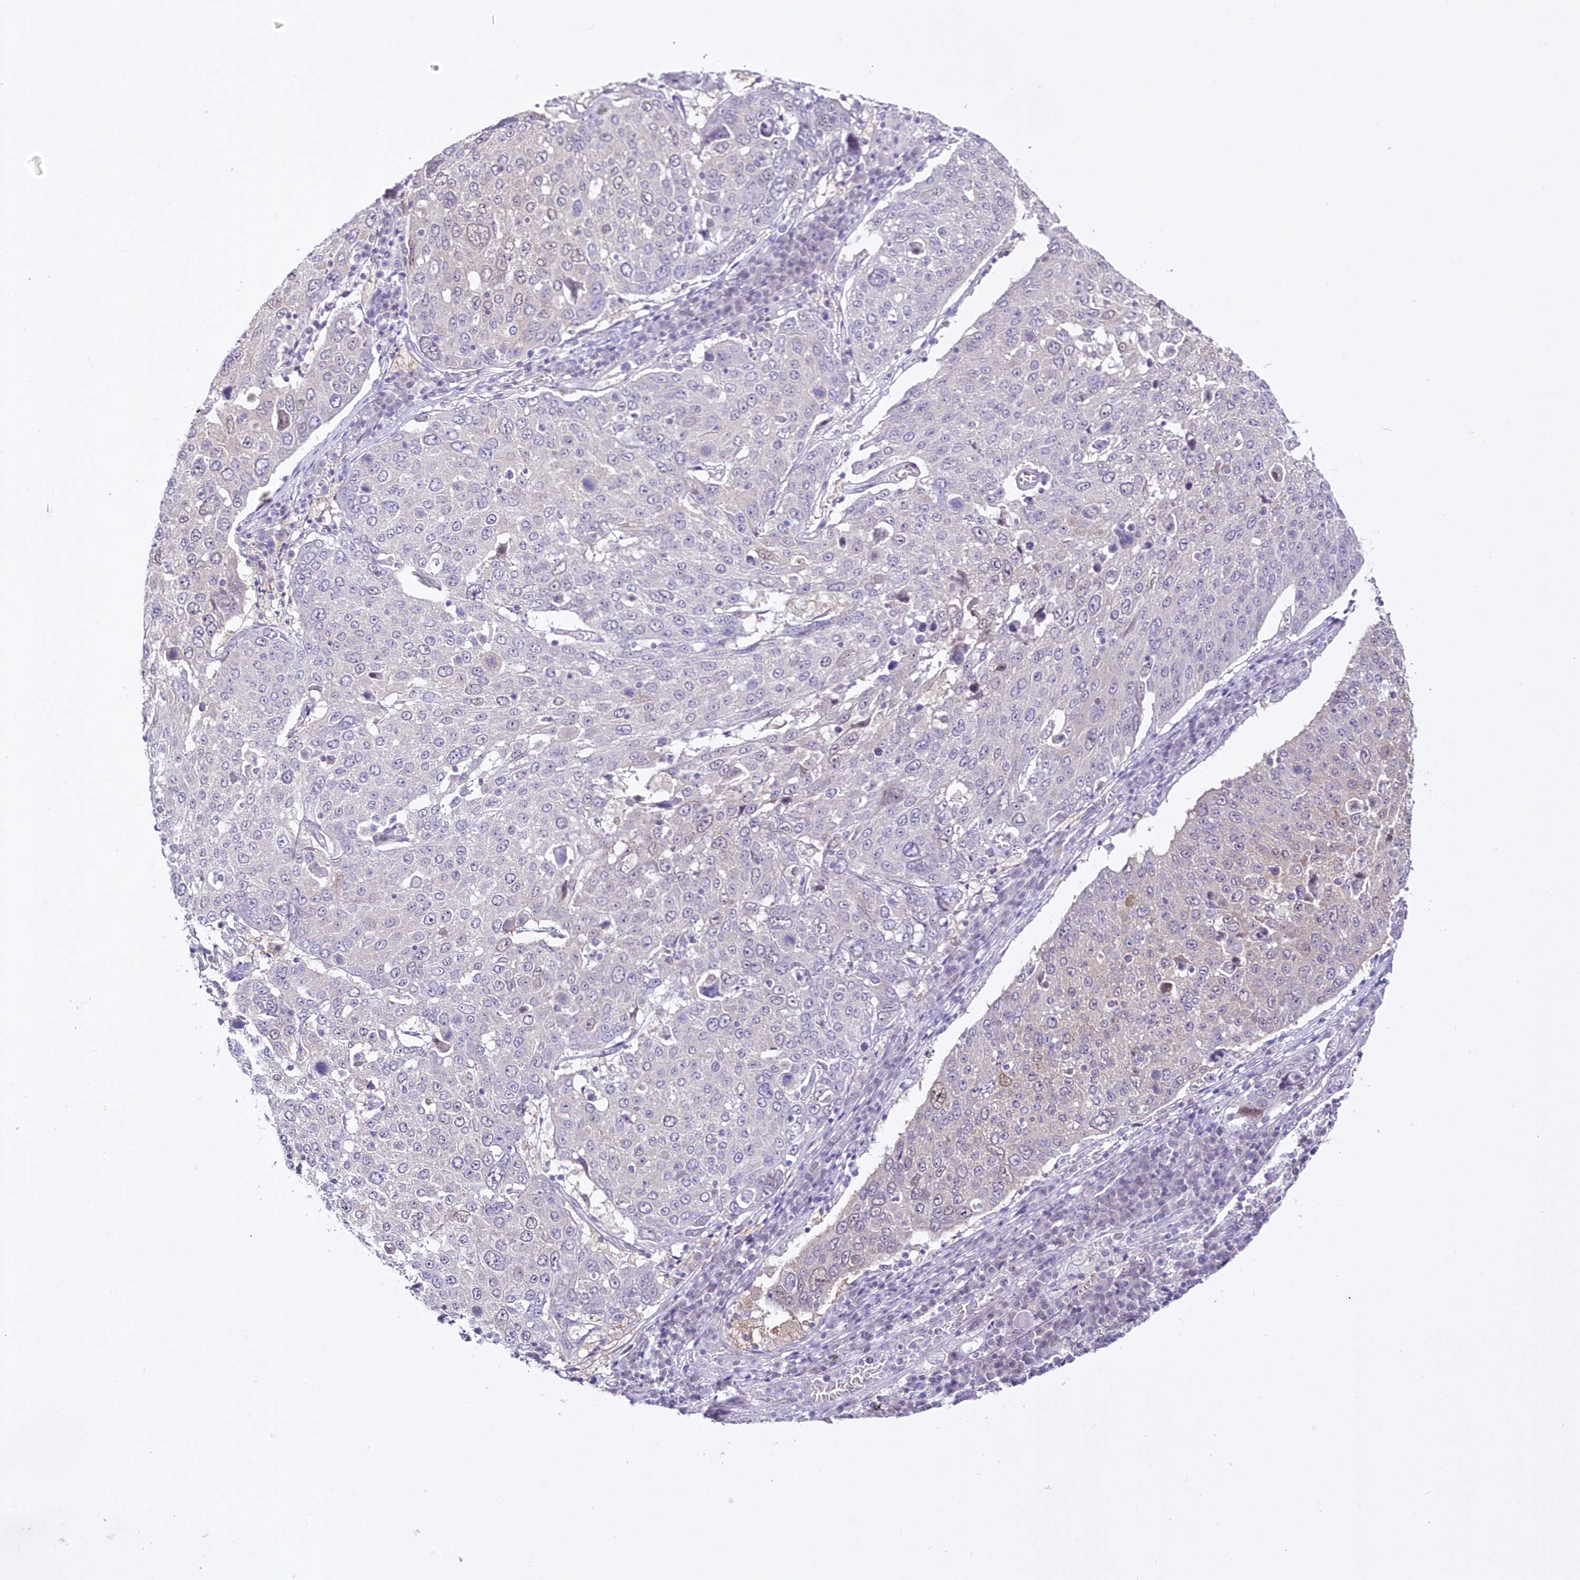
{"staining": {"intensity": "negative", "quantity": "none", "location": "none"}, "tissue": "lung cancer", "cell_type": "Tumor cells", "image_type": "cancer", "snomed": [{"axis": "morphology", "description": "Squamous cell carcinoma, NOS"}, {"axis": "topography", "description": "Lung"}], "caption": "The micrograph displays no staining of tumor cells in squamous cell carcinoma (lung).", "gene": "UBA6", "patient": {"sex": "male", "age": 65}}